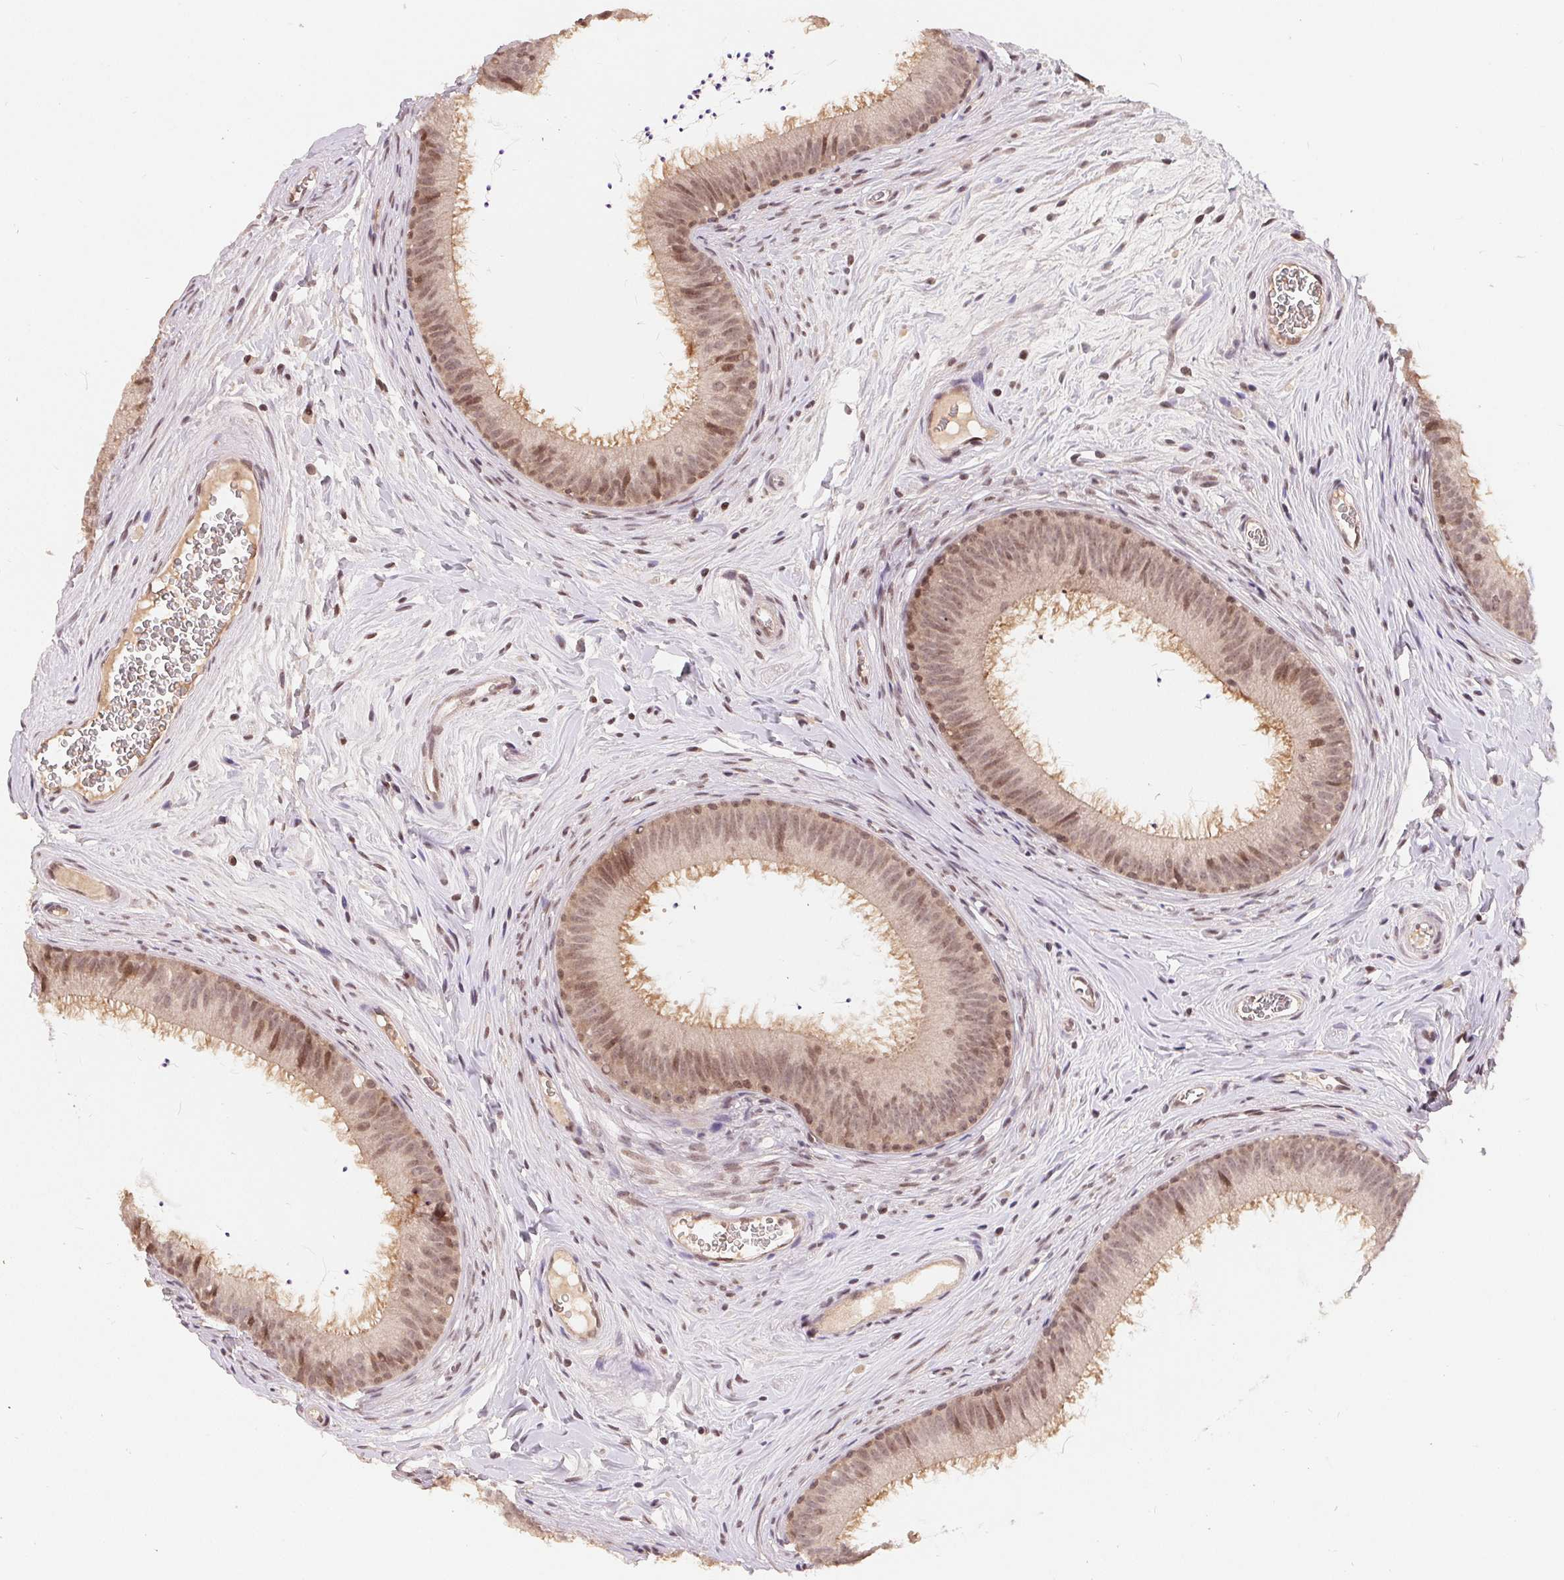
{"staining": {"intensity": "moderate", "quantity": "<25%", "location": "cytoplasmic/membranous,nuclear"}, "tissue": "epididymis", "cell_type": "Glandular cells", "image_type": "normal", "snomed": [{"axis": "morphology", "description": "Normal tissue, NOS"}, {"axis": "topography", "description": "Epididymis"}], "caption": "Approximately <25% of glandular cells in benign epididymis display moderate cytoplasmic/membranous,nuclear protein expression as visualized by brown immunohistochemical staining.", "gene": "HMGN3", "patient": {"sex": "male", "age": 24}}